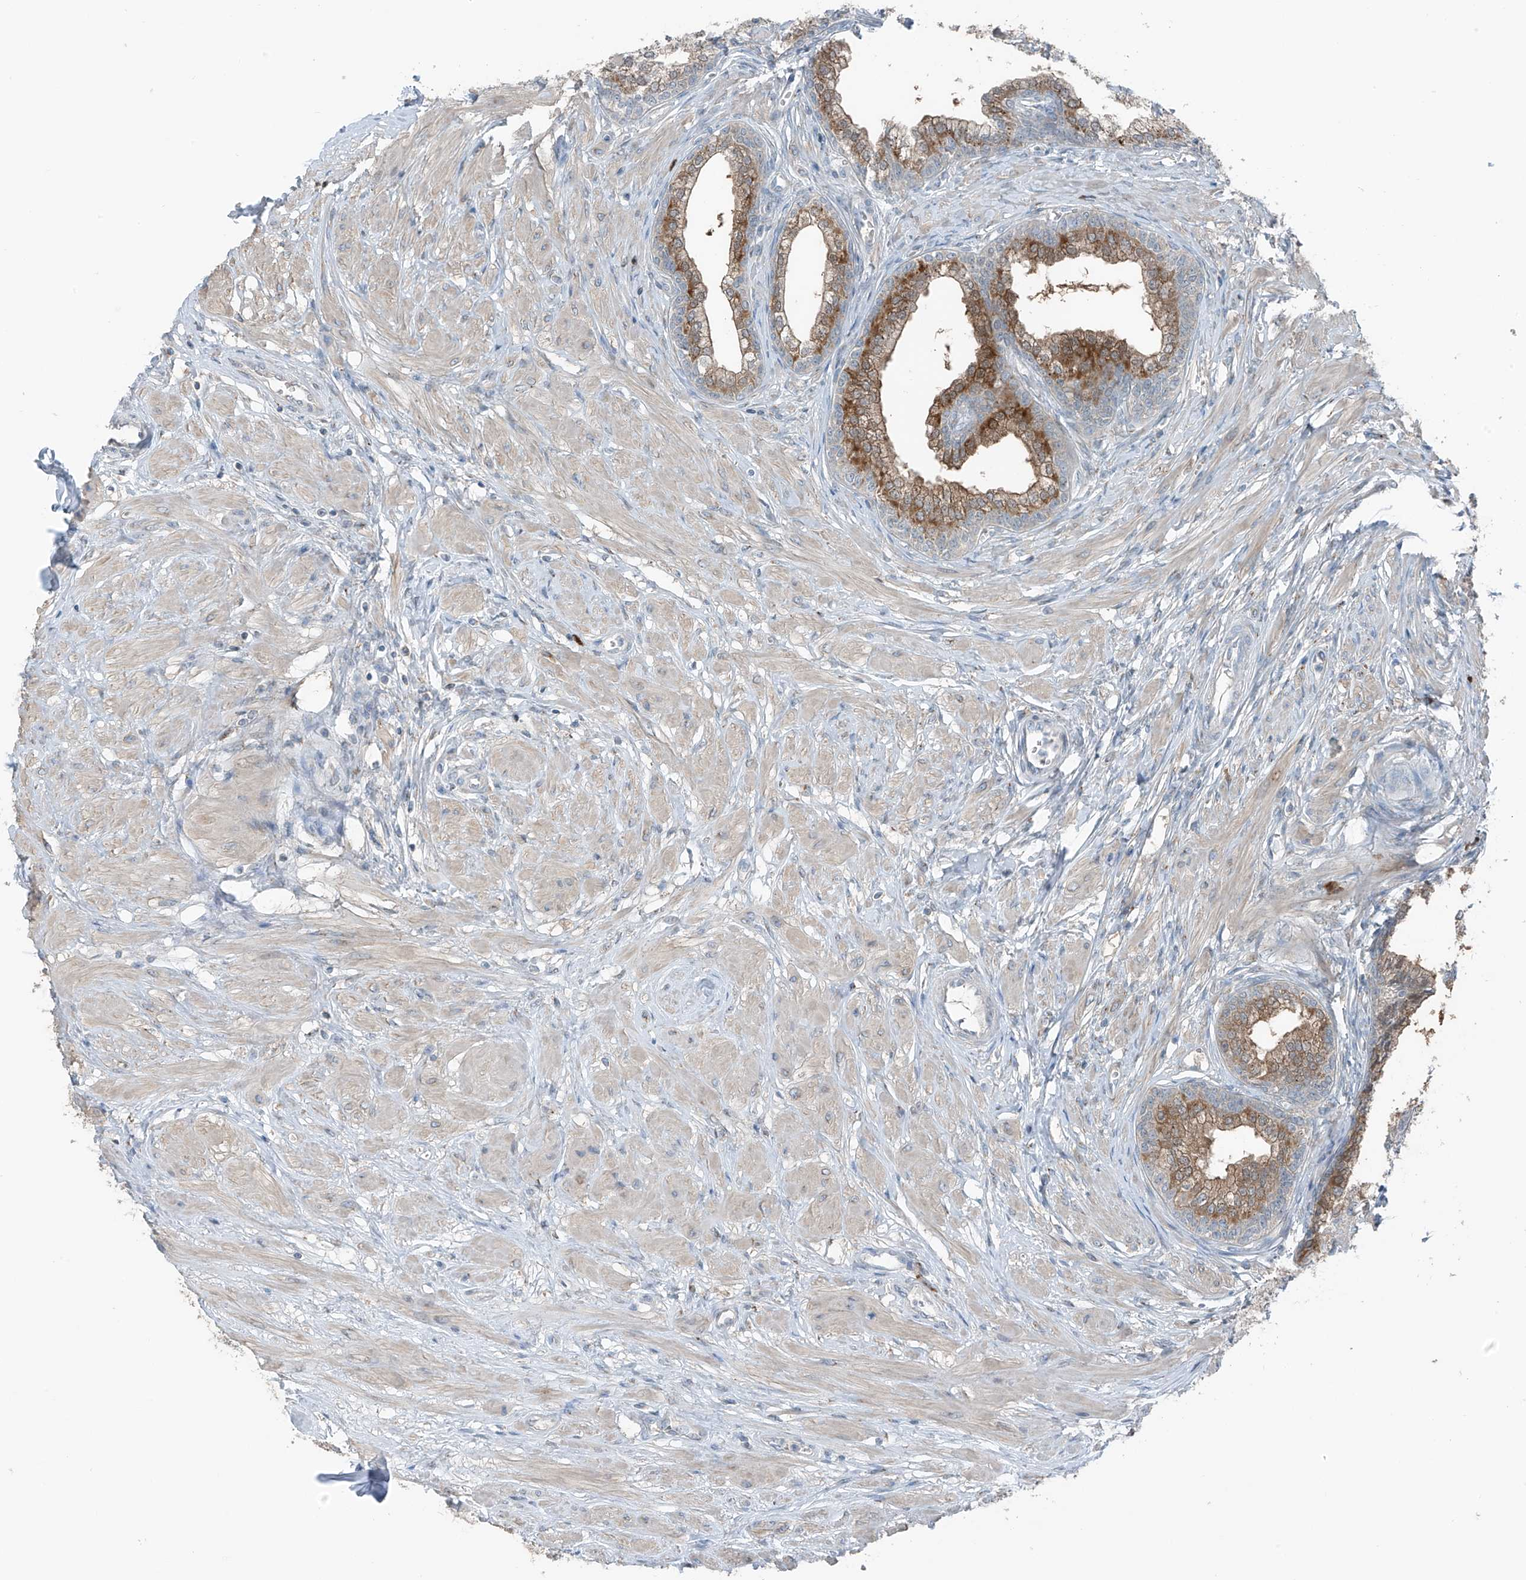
{"staining": {"intensity": "moderate", "quantity": ">75%", "location": "cytoplasmic/membranous"}, "tissue": "prostate", "cell_type": "Glandular cells", "image_type": "normal", "snomed": [{"axis": "morphology", "description": "Normal tissue, NOS"}, {"axis": "morphology", "description": "Urothelial carcinoma, Low grade"}, {"axis": "topography", "description": "Urinary bladder"}, {"axis": "topography", "description": "Prostate"}], "caption": "Glandular cells demonstrate medium levels of moderate cytoplasmic/membranous staining in about >75% of cells in benign prostate. (brown staining indicates protein expression, while blue staining denotes nuclei).", "gene": "SLC12A6", "patient": {"sex": "male", "age": 60}}